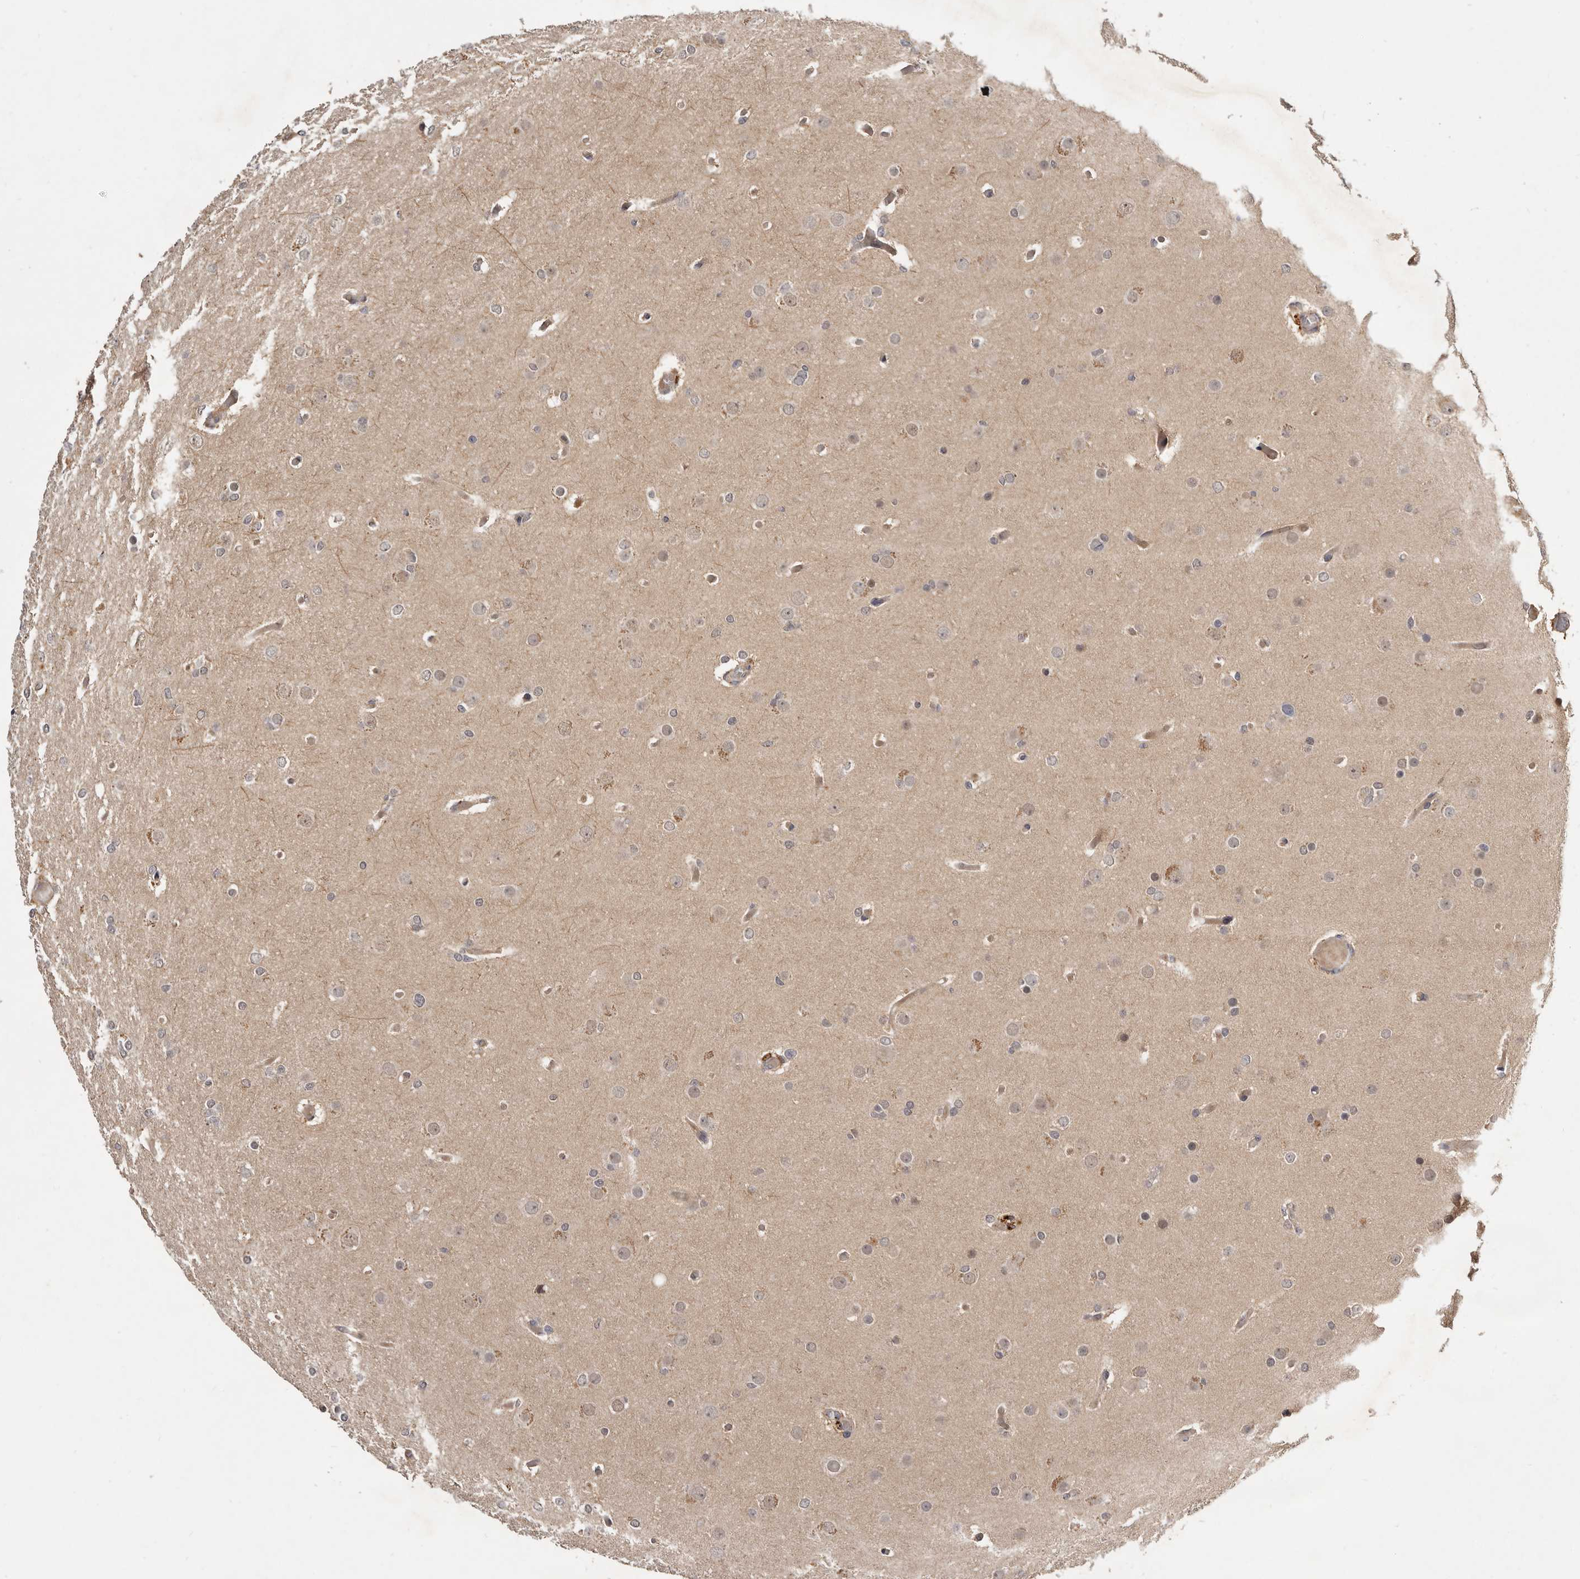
{"staining": {"intensity": "negative", "quantity": "none", "location": "none"}, "tissue": "glioma", "cell_type": "Tumor cells", "image_type": "cancer", "snomed": [{"axis": "morphology", "description": "Glioma, malignant, High grade"}, {"axis": "topography", "description": "Cerebral cortex"}], "caption": "Immunohistochemical staining of human malignant glioma (high-grade) demonstrates no significant staining in tumor cells. (Brightfield microscopy of DAB IHC at high magnification).", "gene": "INAVA", "patient": {"sex": "female", "age": 36}}